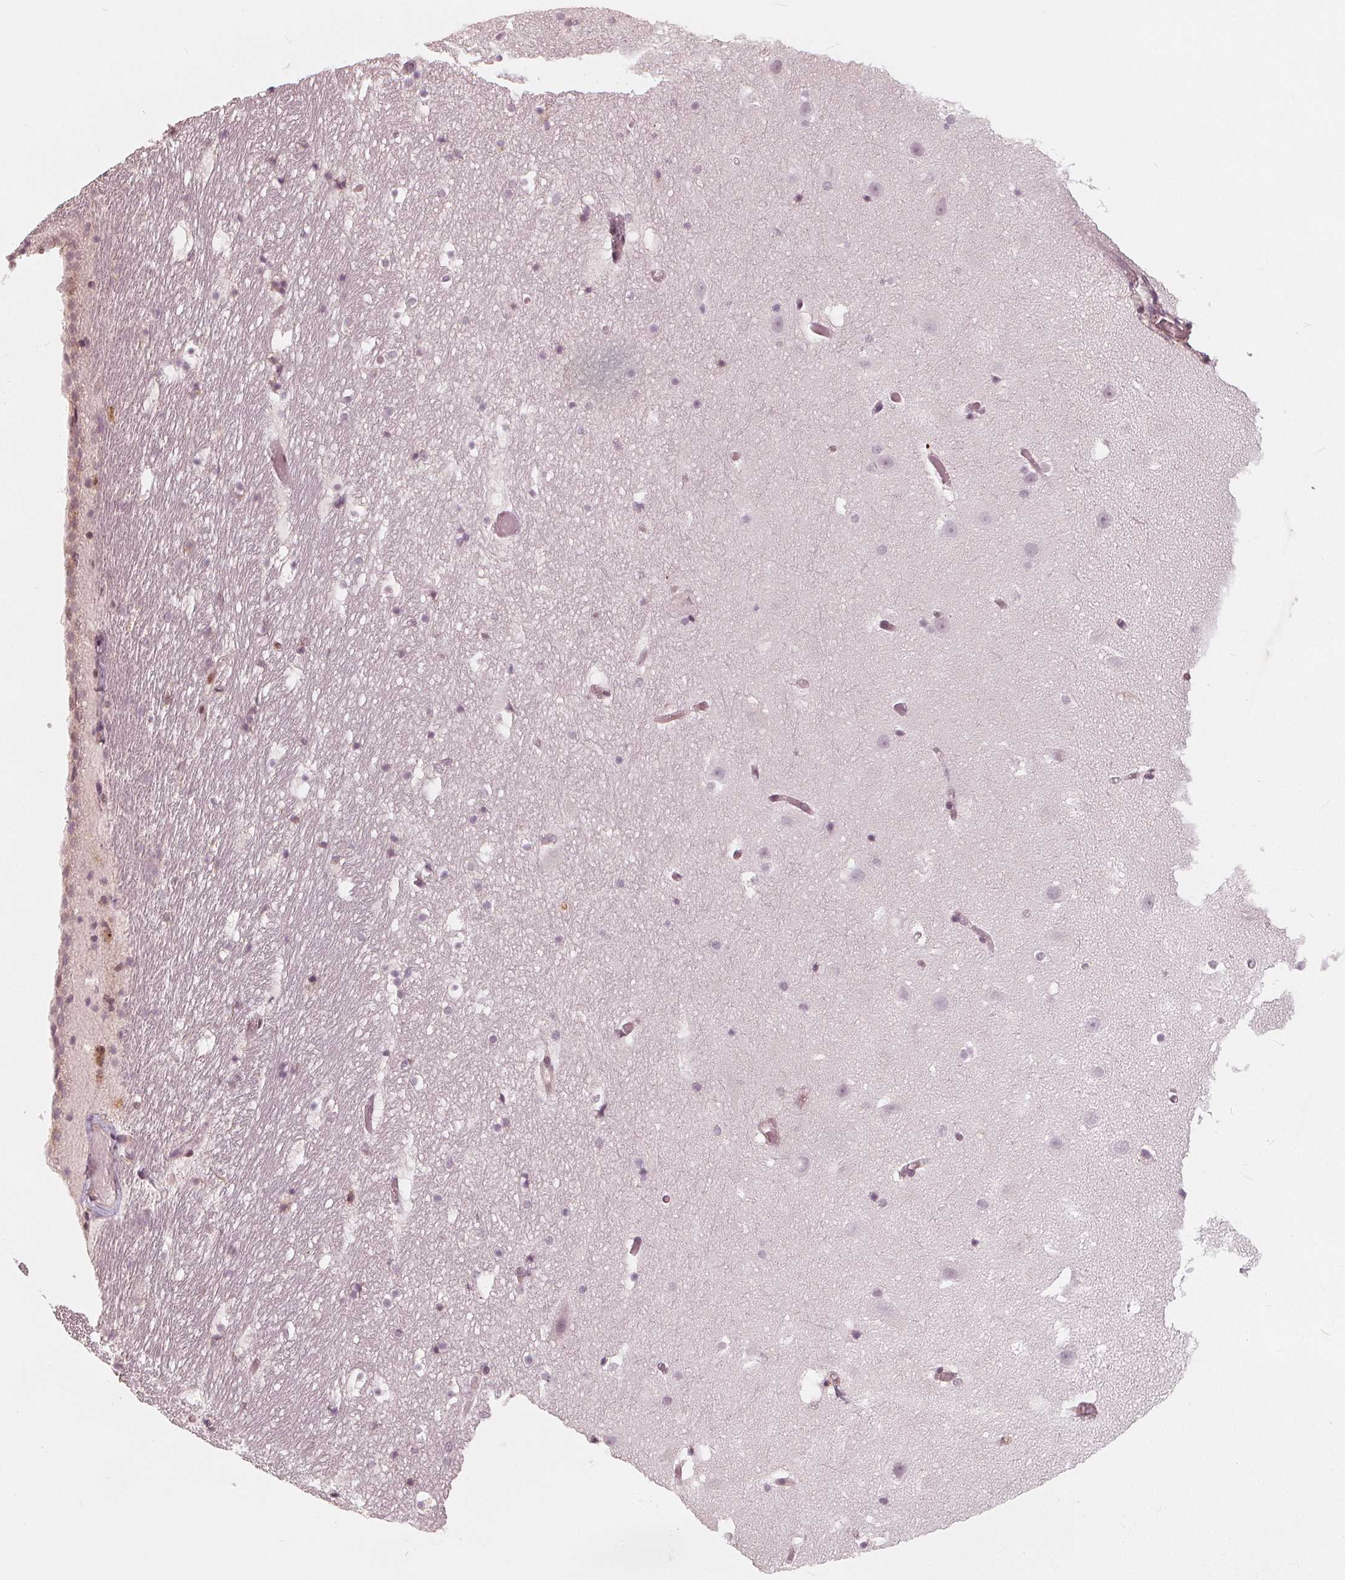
{"staining": {"intensity": "negative", "quantity": "none", "location": "none"}, "tissue": "hippocampus", "cell_type": "Glial cells", "image_type": "normal", "snomed": [{"axis": "morphology", "description": "Normal tissue, NOS"}, {"axis": "topography", "description": "Hippocampus"}], "caption": "Immunohistochemistry (IHC) of unremarkable hippocampus demonstrates no expression in glial cells. The staining was performed using DAB to visualize the protein expression in brown, while the nuclei were stained in blue with hematoxylin (Magnification: 20x).", "gene": "SQSTM1", "patient": {"sex": "male", "age": 26}}